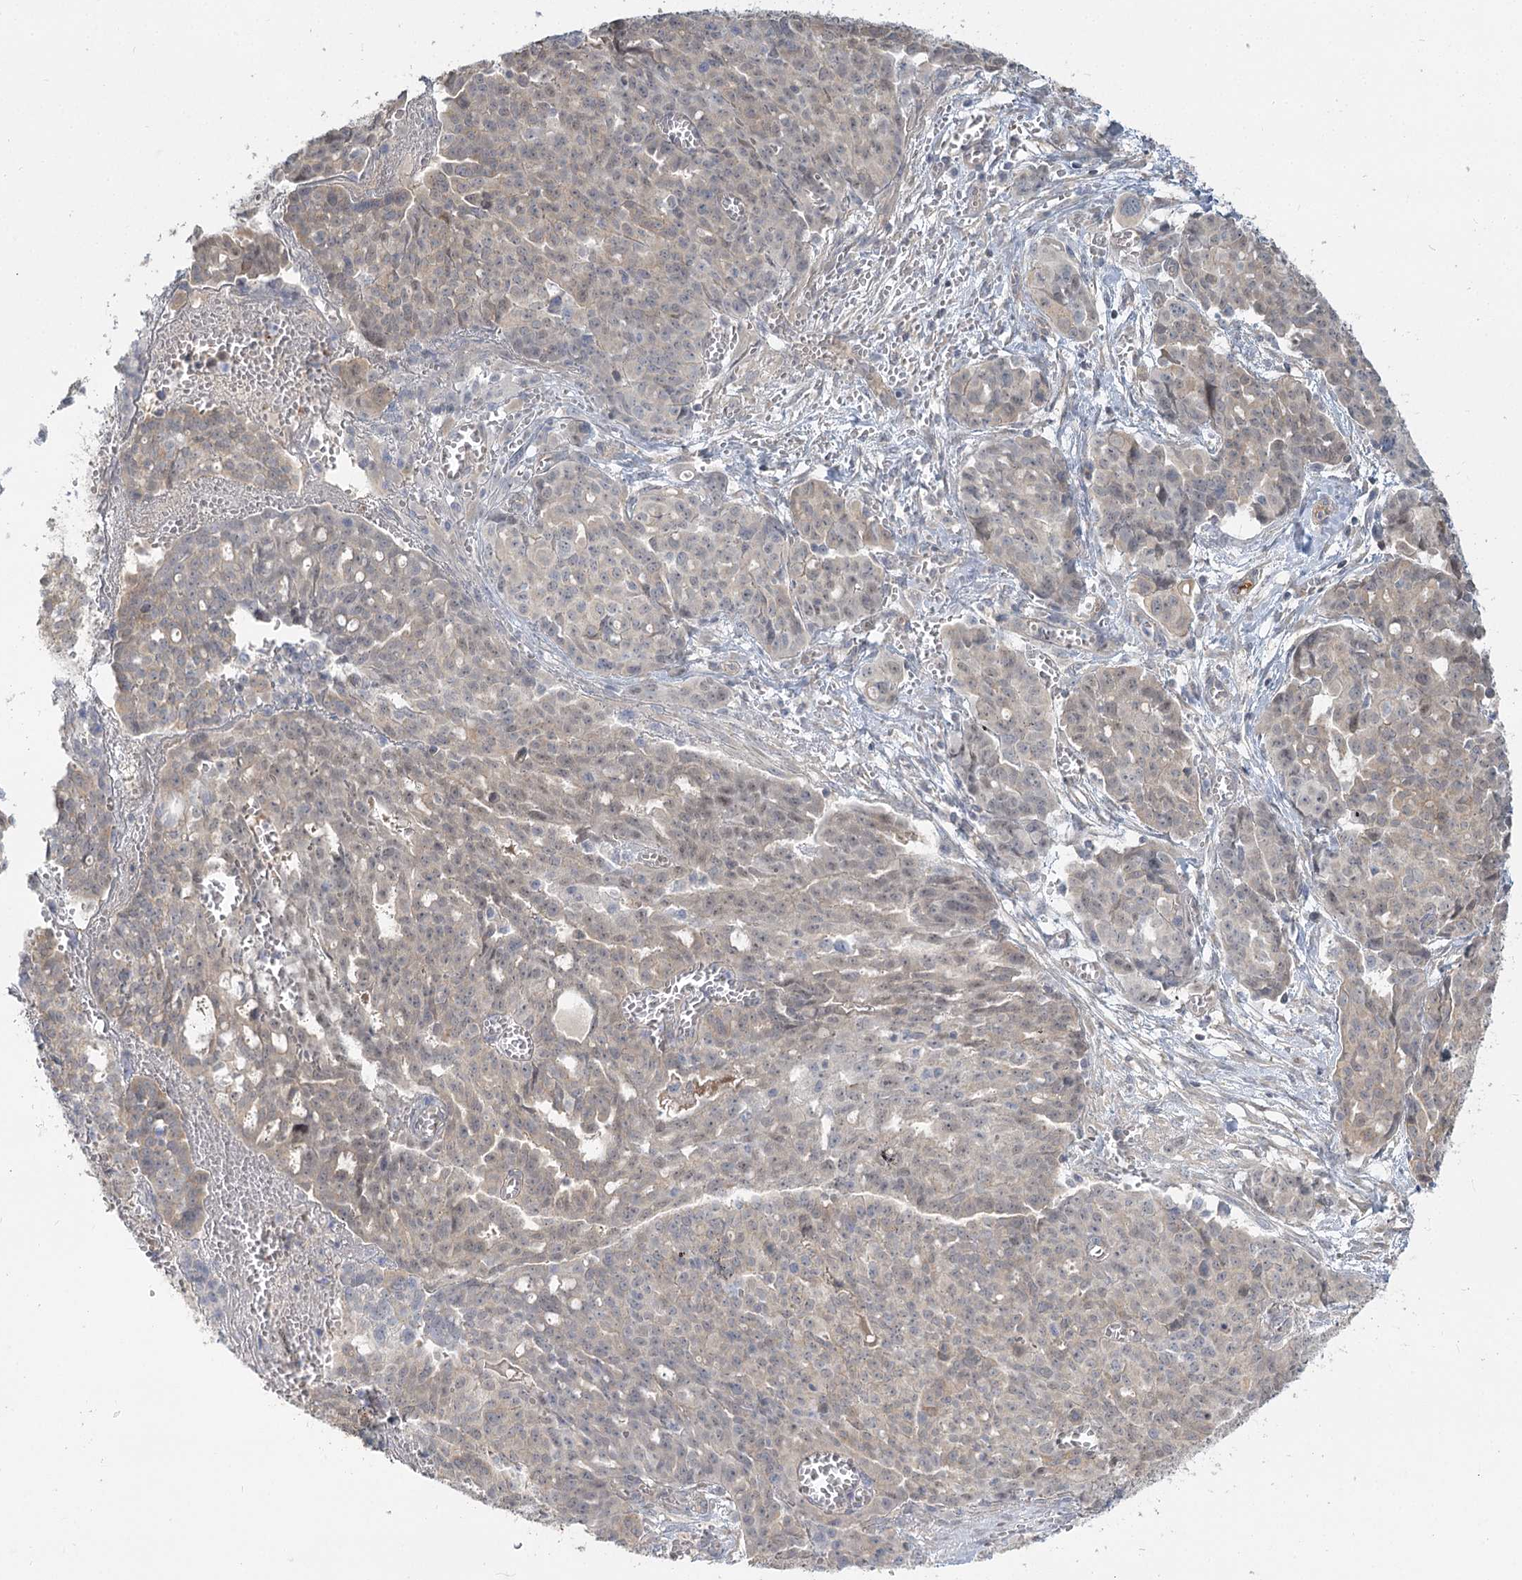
{"staining": {"intensity": "weak", "quantity": "25%-75%", "location": "nuclear"}, "tissue": "ovarian cancer", "cell_type": "Tumor cells", "image_type": "cancer", "snomed": [{"axis": "morphology", "description": "Cystadenocarcinoma, serous, NOS"}, {"axis": "topography", "description": "Soft tissue"}, {"axis": "topography", "description": "Ovary"}], "caption": "Protein expression analysis of ovarian cancer (serous cystadenocarcinoma) exhibits weak nuclear expression in approximately 25%-75% of tumor cells.", "gene": "GUCY2C", "patient": {"sex": "female", "age": 57}}